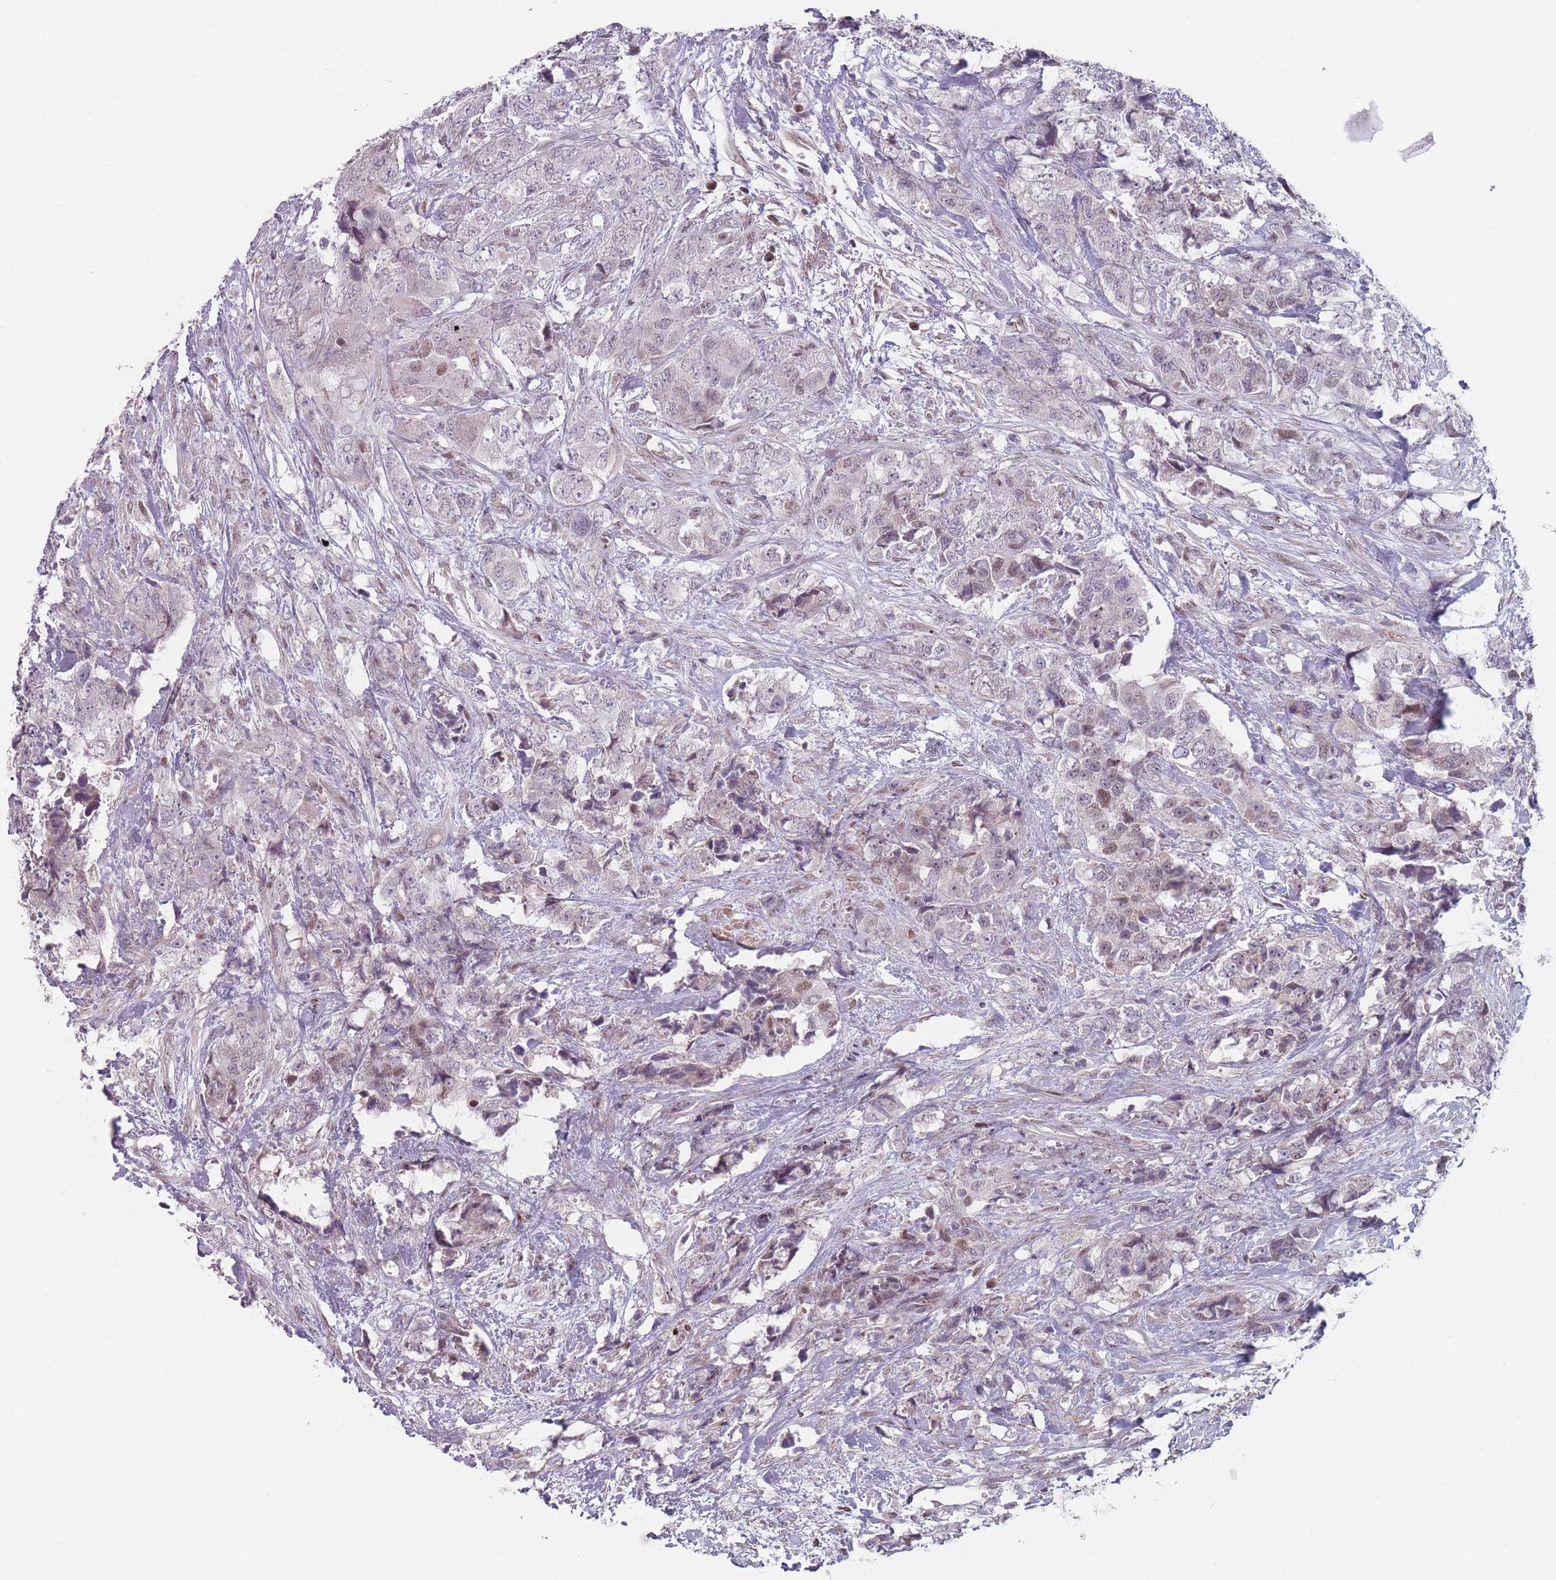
{"staining": {"intensity": "negative", "quantity": "none", "location": "none"}, "tissue": "urothelial cancer", "cell_type": "Tumor cells", "image_type": "cancer", "snomed": [{"axis": "morphology", "description": "Urothelial carcinoma, High grade"}, {"axis": "topography", "description": "Urinary bladder"}], "caption": "IHC photomicrograph of neoplastic tissue: human urothelial cancer stained with DAB demonstrates no significant protein positivity in tumor cells.", "gene": "SH3BGRL2", "patient": {"sex": "female", "age": 78}}